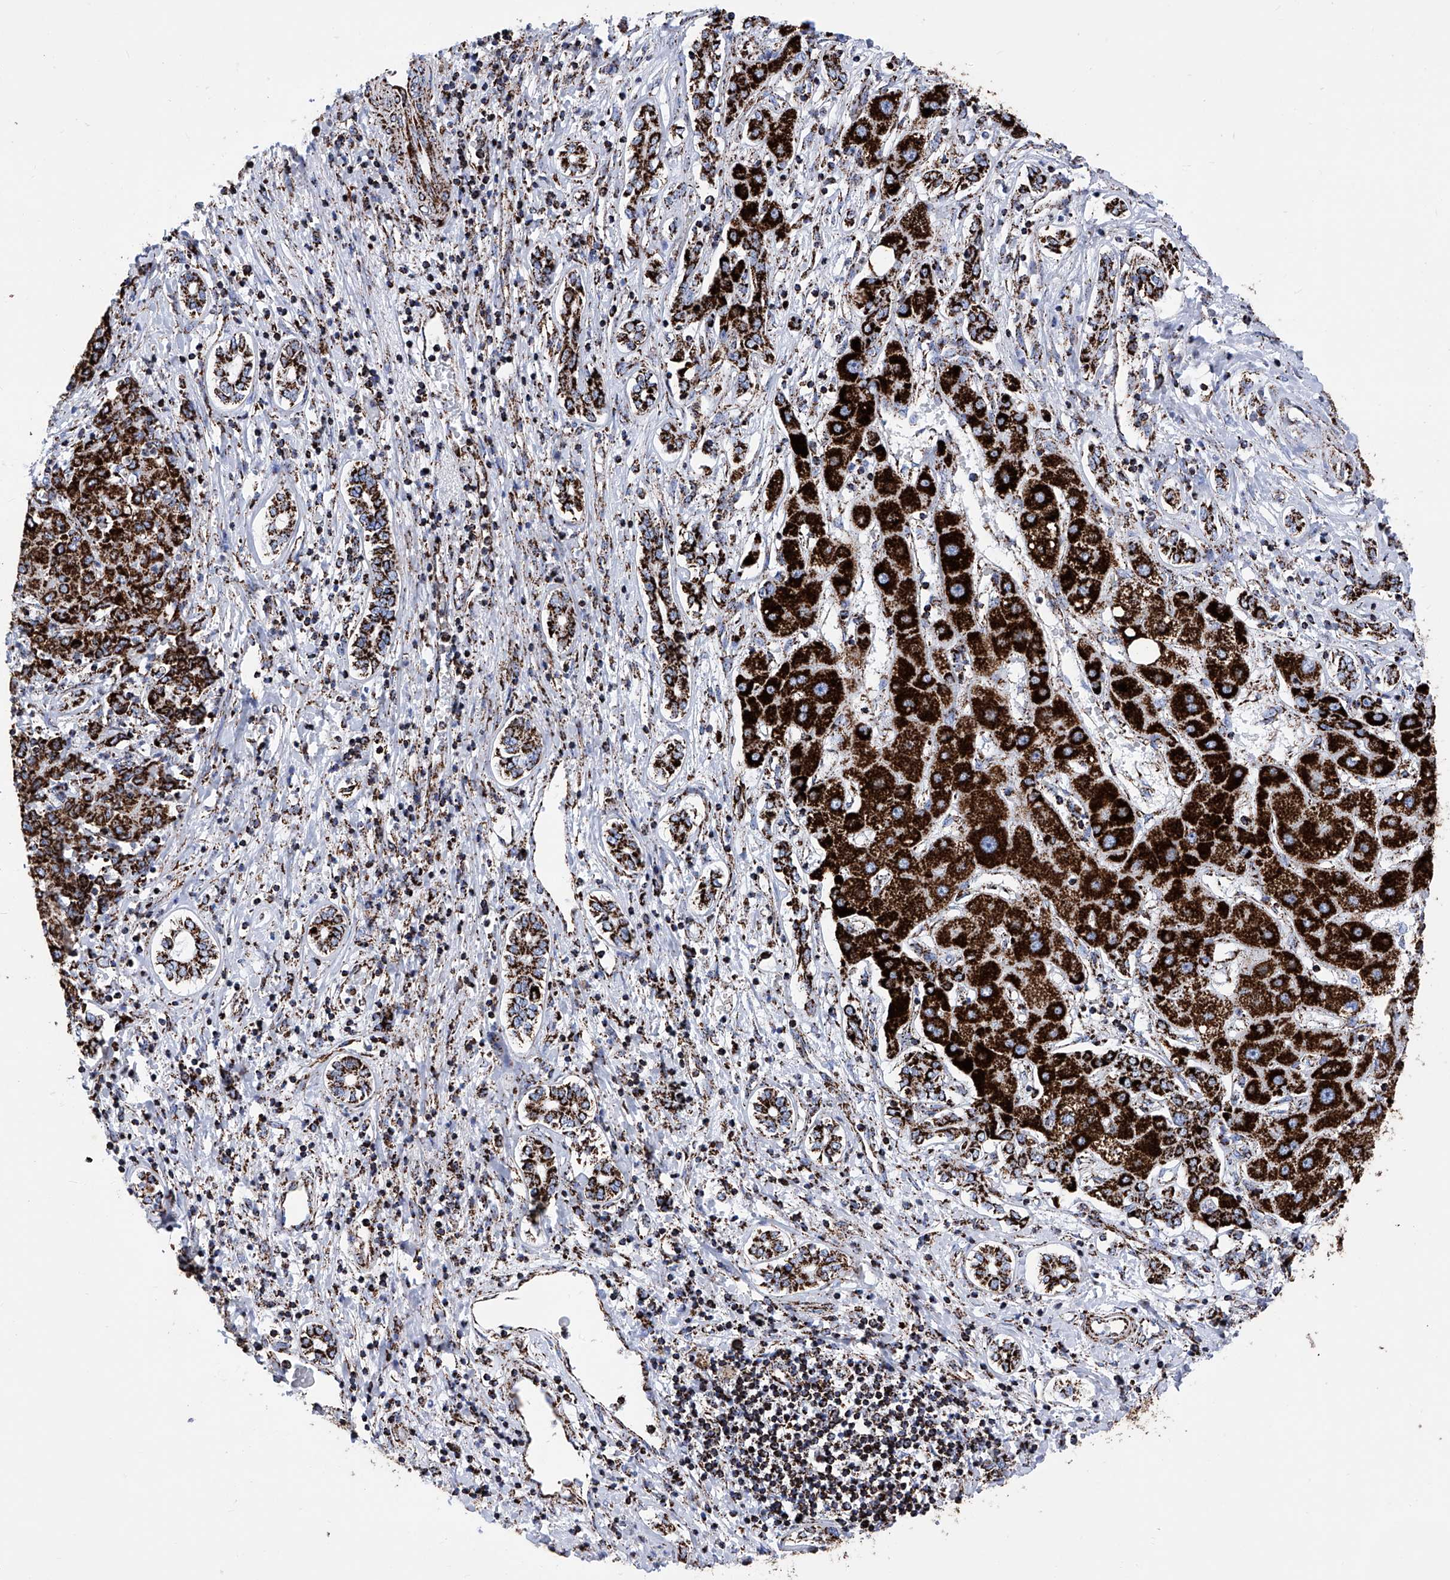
{"staining": {"intensity": "strong", "quantity": ">75%", "location": "cytoplasmic/membranous"}, "tissue": "liver cancer", "cell_type": "Tumor cells", "image_type": "cancer", "snomed": [{"axis": "morphology", "description": "Carcinoma, Hepatocellular, NOS"}, {"axis": "topography", "description": "Liver"}], "caption": "Tumor cells display strong cytoplasmic/membranous expression in approximately >75% of cells in liver cancer. (Brightfield microscopy of DAB IHC at high magnification).", "gene": "ATP5PF", "patient": {"sex": "male", "age": 65}}